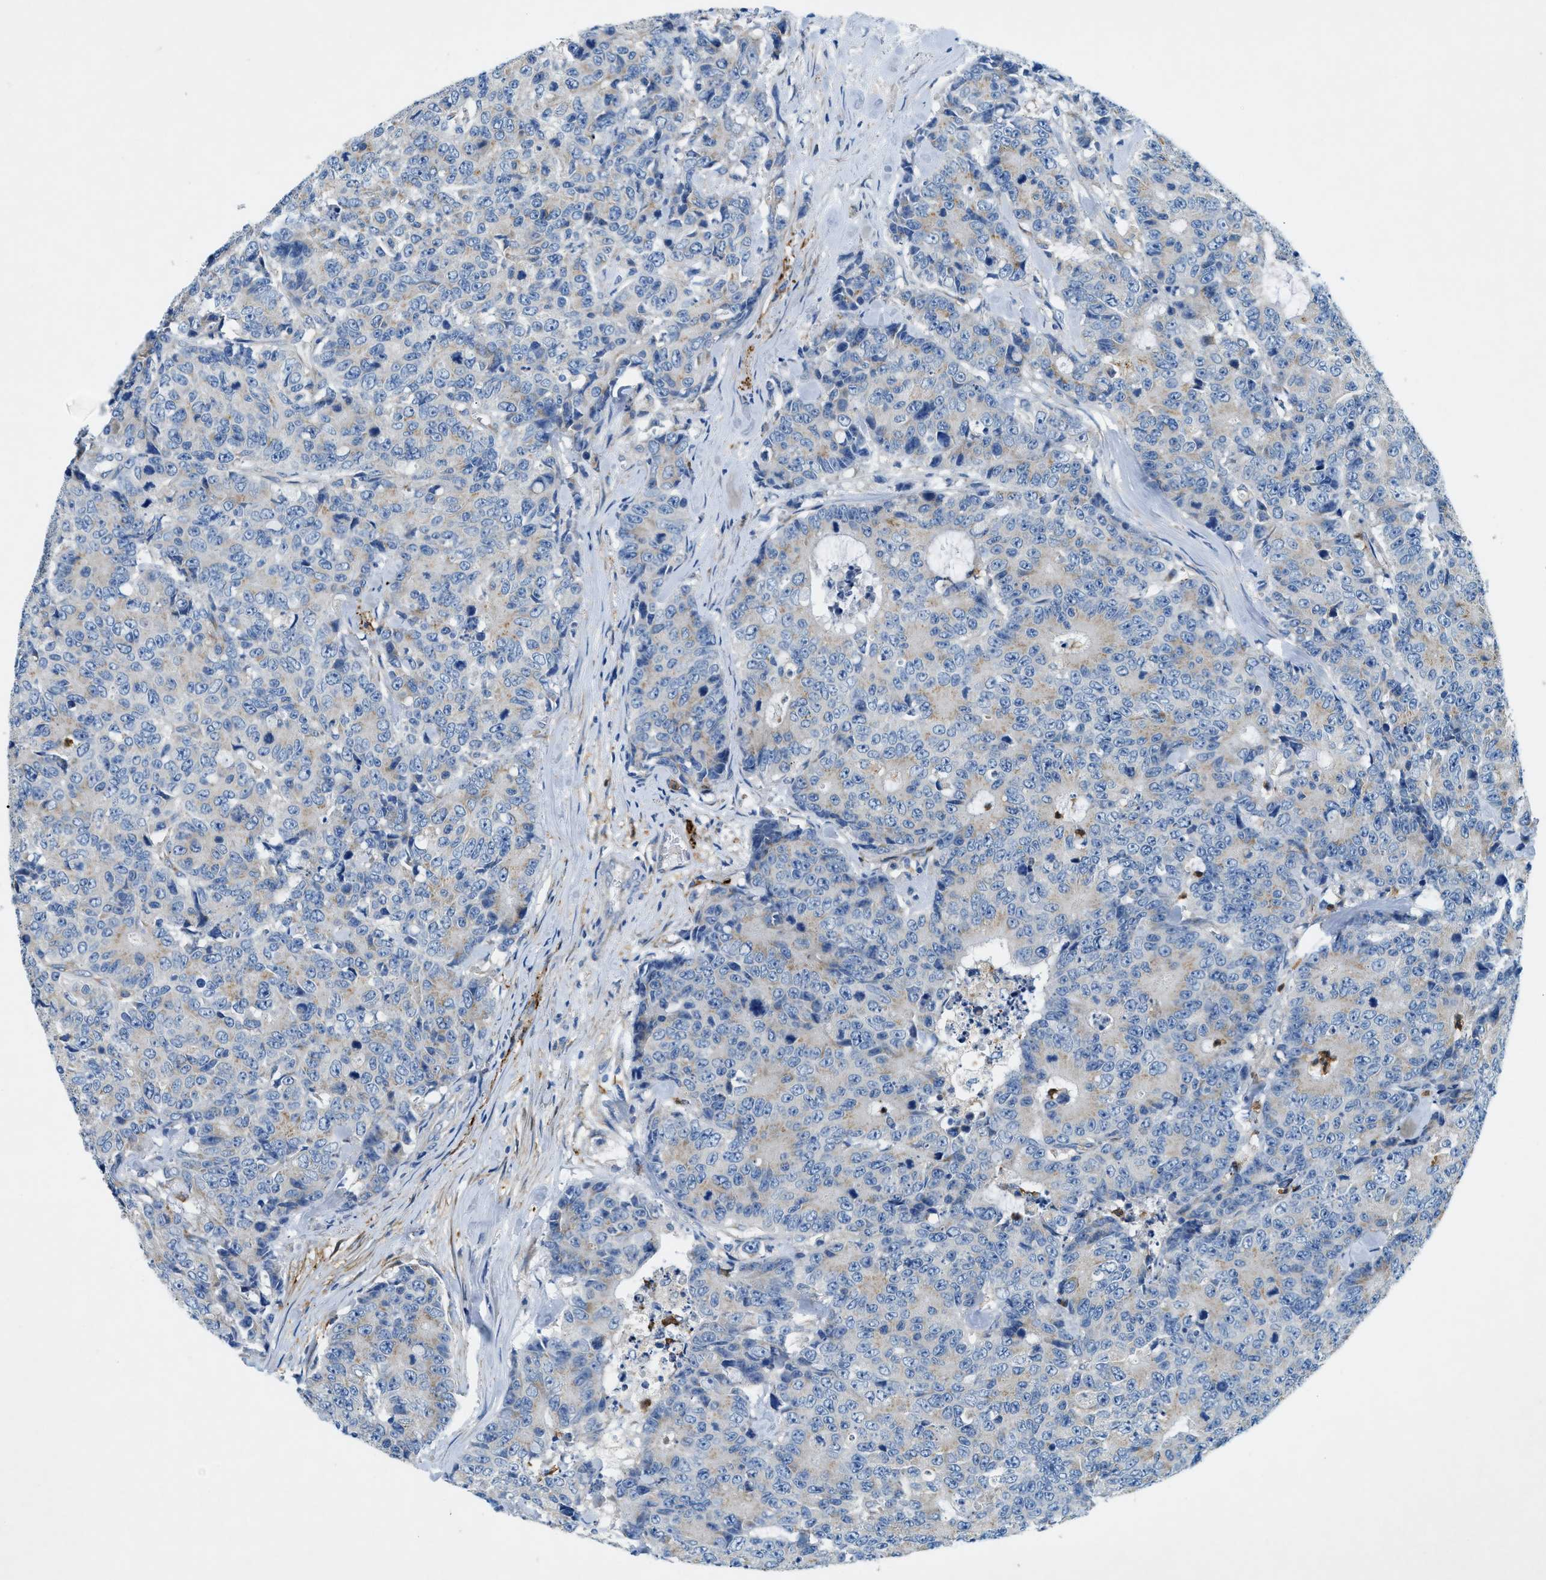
{"staining": {"intensity": "weak", "quantity": "<25%", "location": "cytoplasmic/membranous"}, "tissue": "colorectal cancer", "cell_type": "Tumor cells", "image_type": "cancer", "snomed": [{"axis": "morphology", "description": "Adenocarcinoma, NOS"}, {"axis": "topography", "description": "Colon"}], "caption": "Human adenocarcinoma (colorectal) stained for a protein using immunohistochemistry displays no expression in tumor cells.", "gene": "ZDHHC13", "patient": {"sex": "female", "age": 86}}